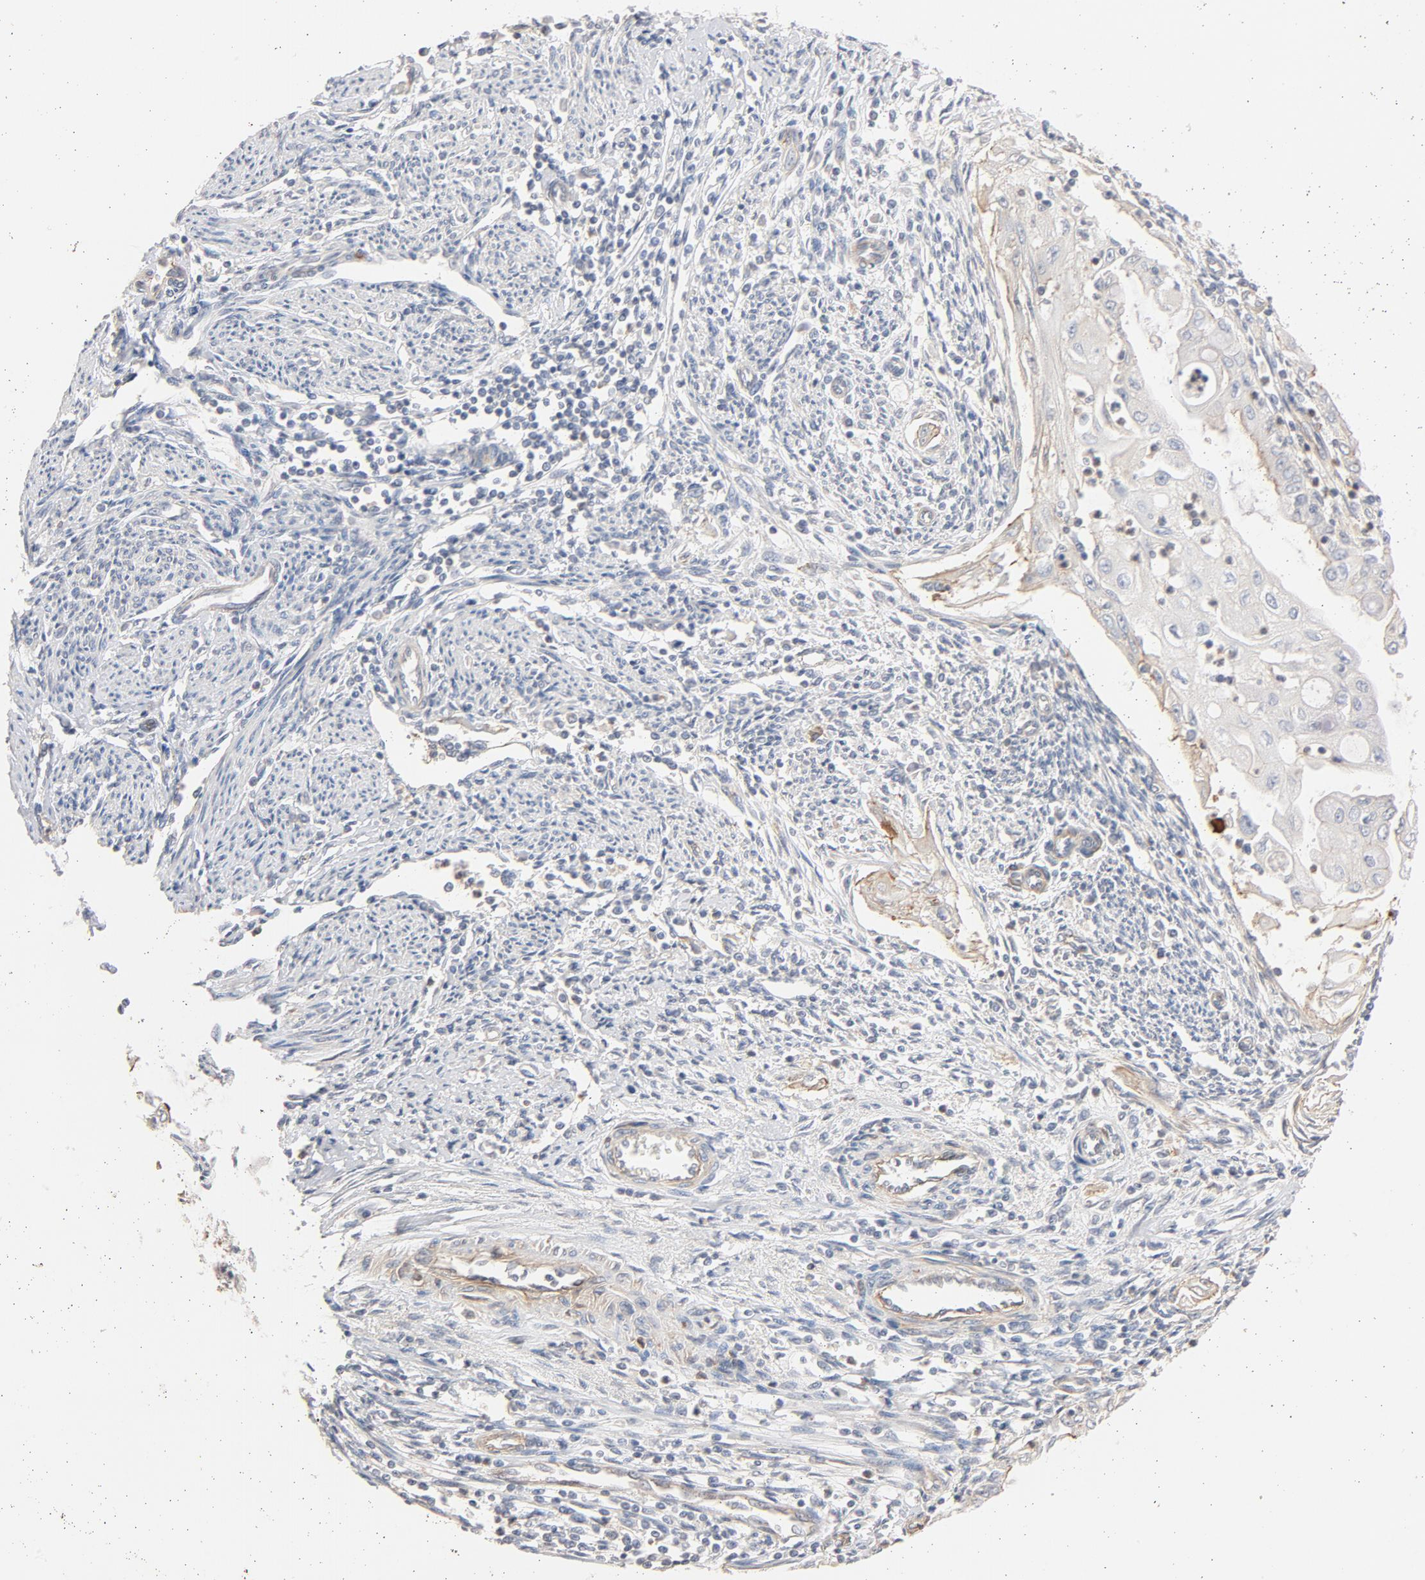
{"staining": {"intensity": "weak", "quantity": "25%-75%", "location": "cytoplasmic/membranous"}, "tissue": "endometrial cancer", "cell_type": "Tumor cells", "image_type": "cancer", "snomed": [{"axis": "morphology", "description": "Adenocarcinoma, NOS"}, {"axis": "topography", "description": "Endometrium"}], "caption": "A brown stain labels weak cytoplasmic/membranous staining of a protein in human endometrial adenocarcinoma tumor cells.", "gene": "STRN3", "patient": {"sex": "female", "age": 75}}